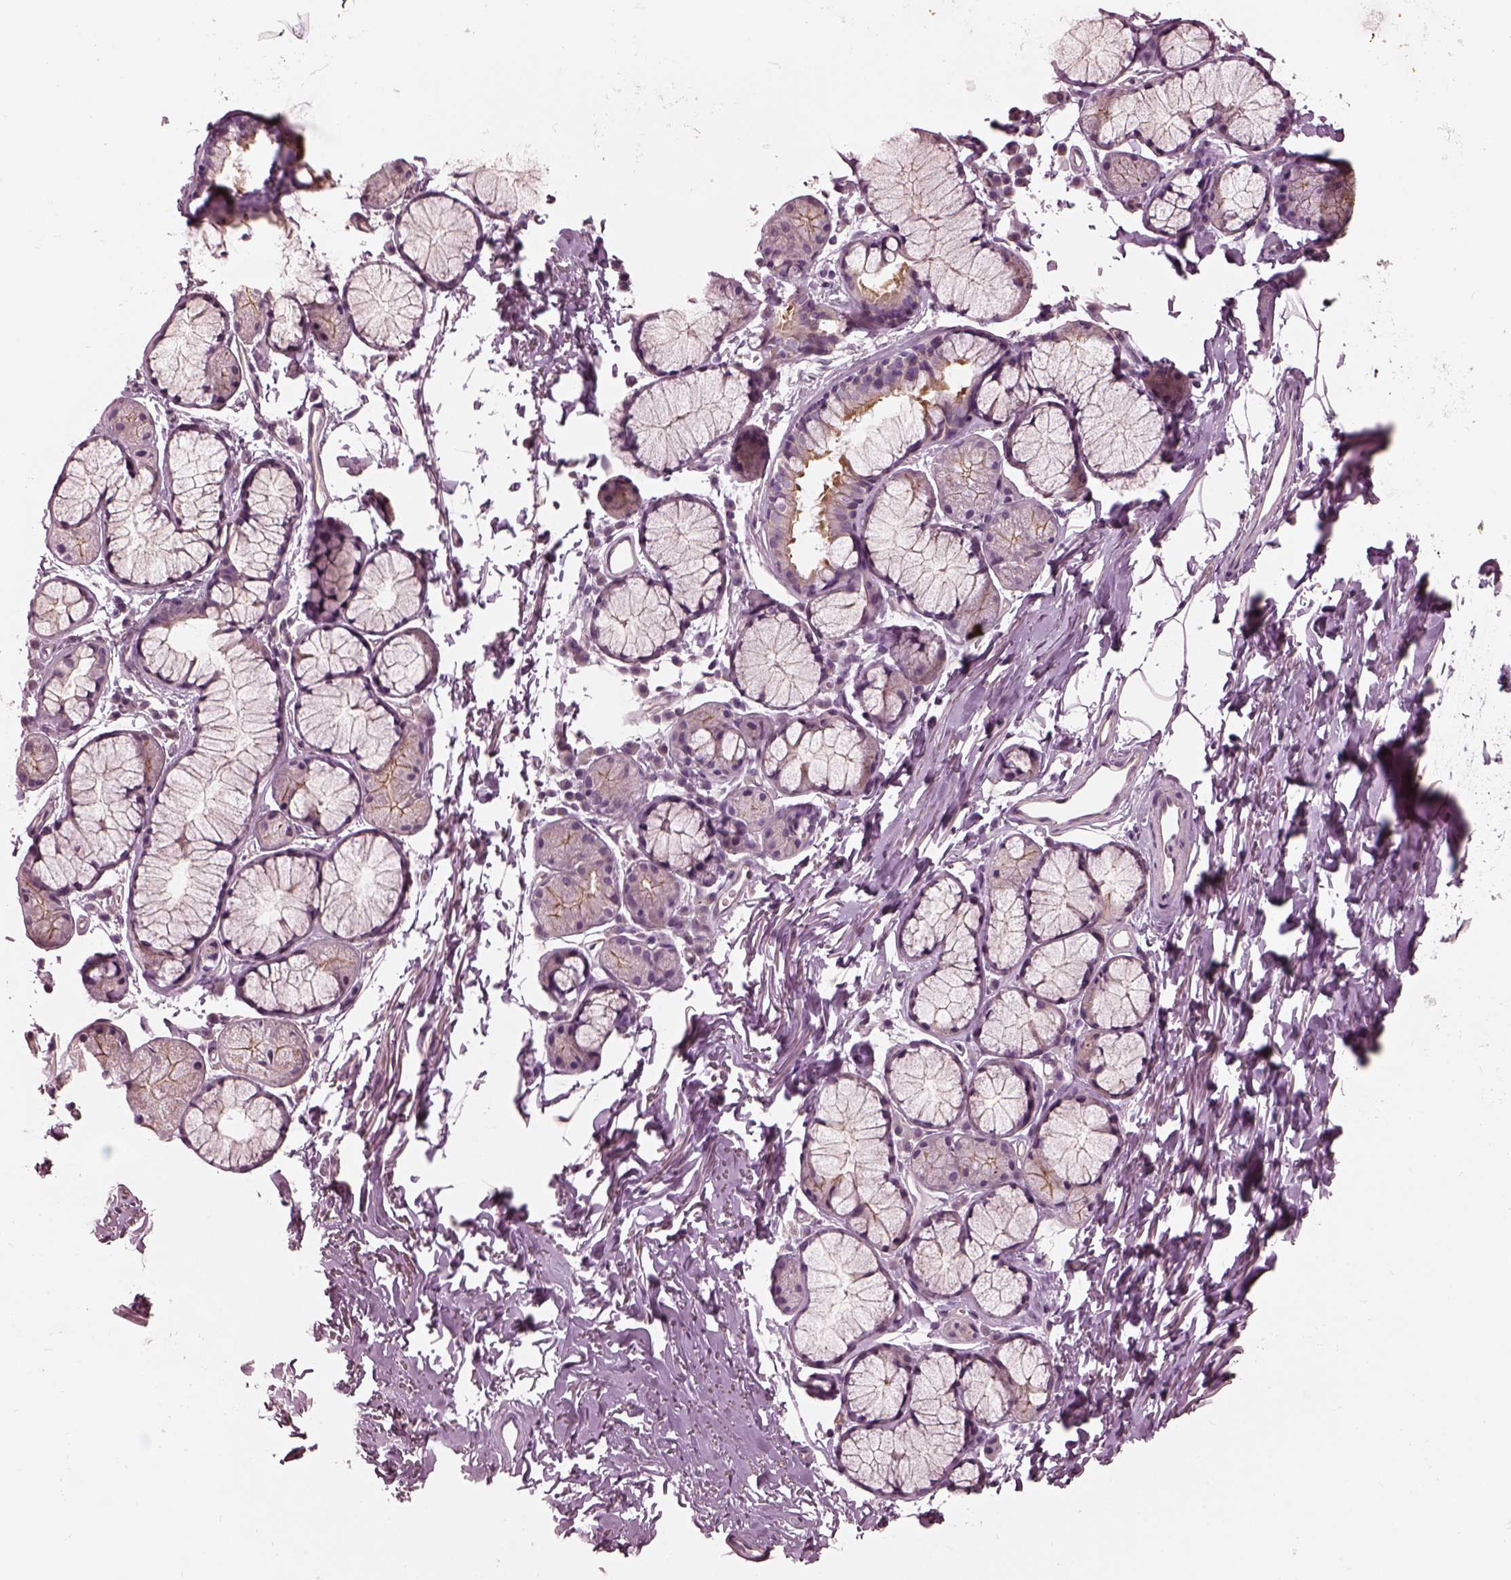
{"staining": {"intensity": "negative", "quantity": "none", "location": "none"}, "tissue": "adipose tissue", "cell_type": "Adipocytes", "image_type": "normal", "snomed": [{"axis": "morphology", "description": "Normal tissue, NOS"}, {"axis": "topography", "description": "Cartilage tissue"}, {"axis": "topography", "description": "Bronchus"}], "caption": "Photomicrograph shows no significant protein expression in adipocytes of benign adipose tissue.", "gene": "ODAD1", "patient": {"sex": "female", "age": 79}}